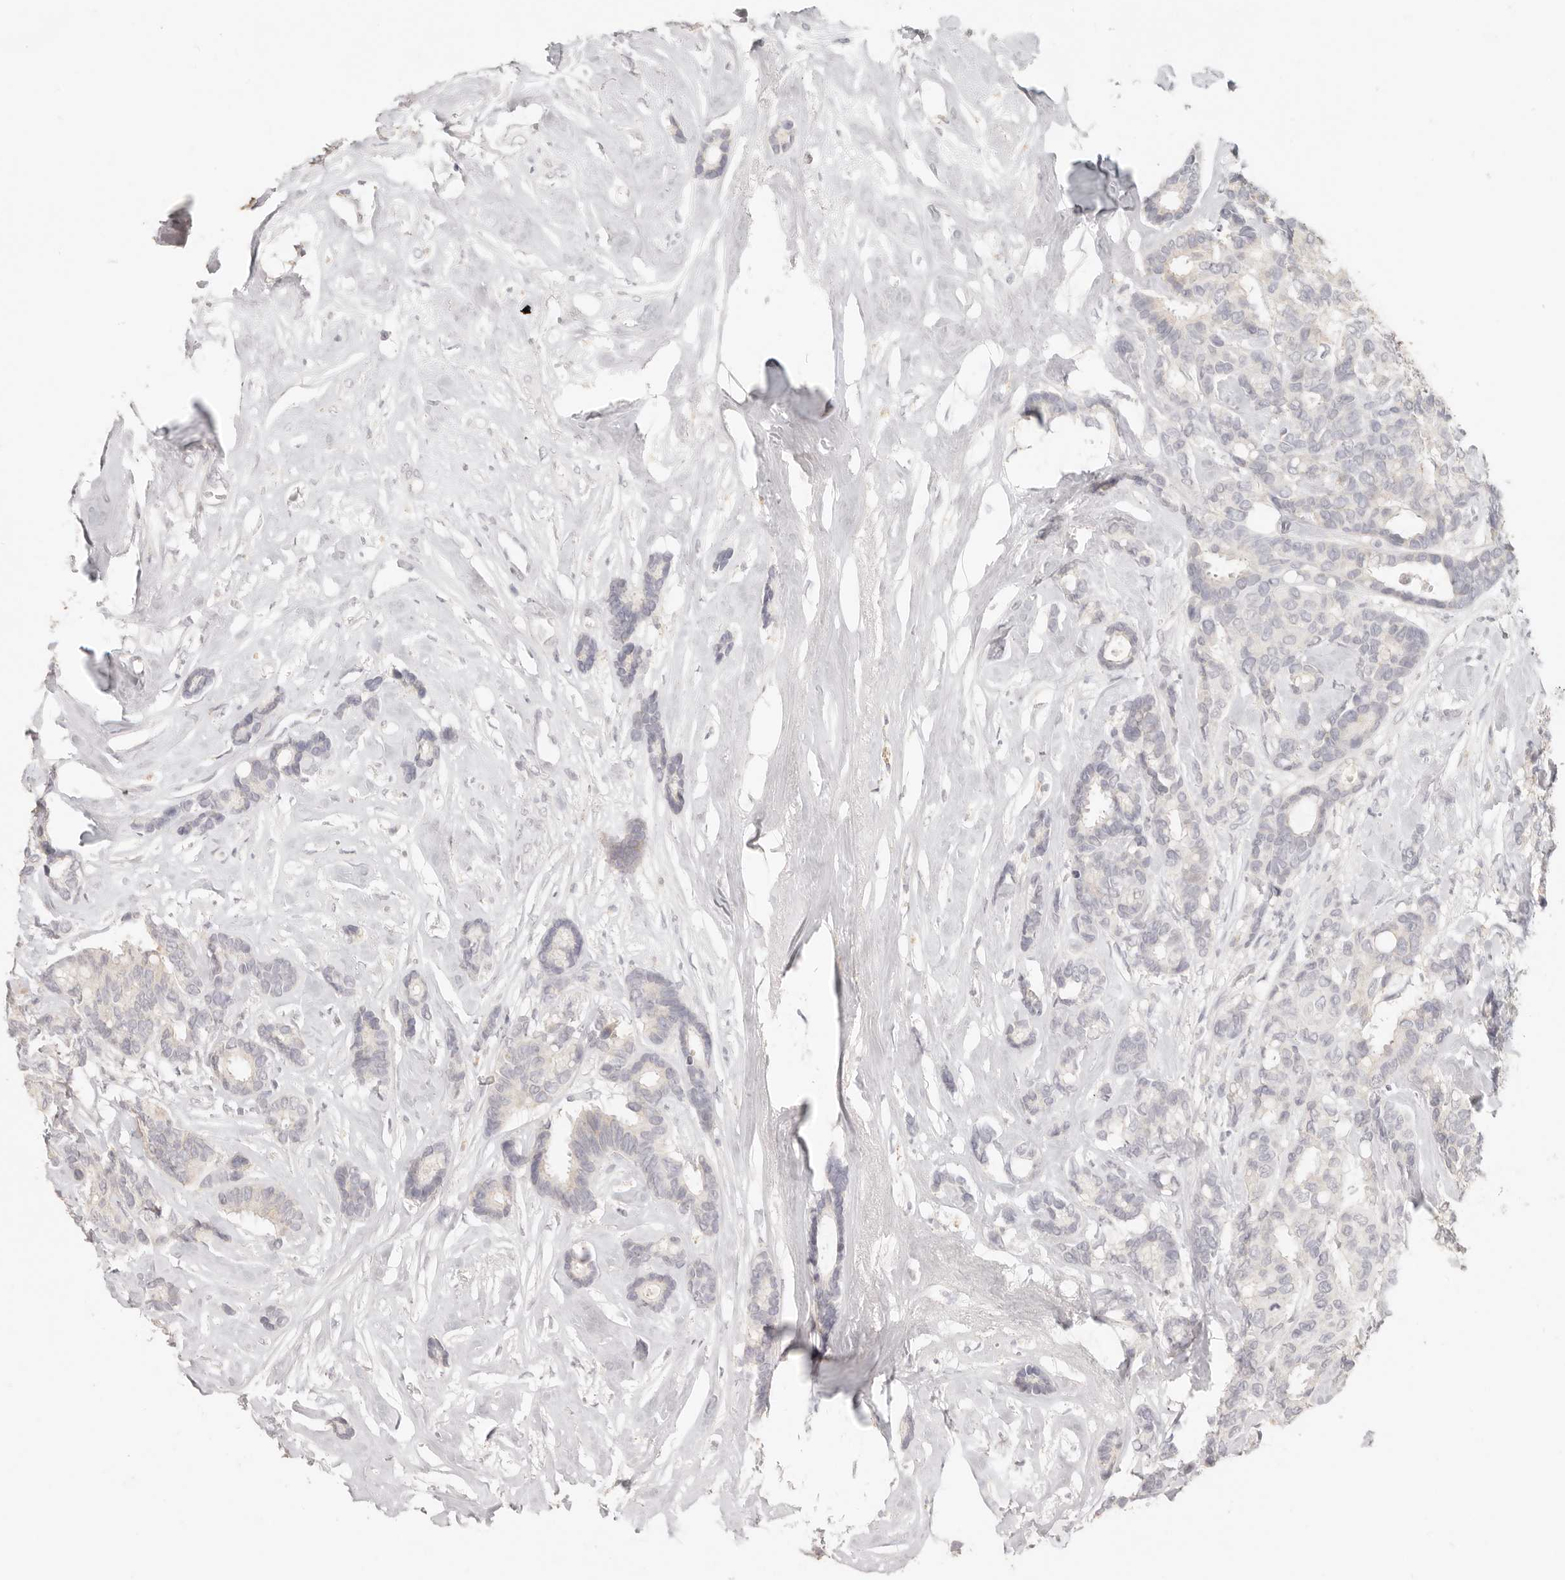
{"staining": {"intensity": "negative", "quantity": "none", "location": "none"}, "tissue": "breast cancer", "cell_type": "Tumor cells", "image_type": "cancer", "snomed": [{"axis": "morphology", "description": "Duct carcinoma"}, {"axis": "topography", "description": "Breast"}], "caption": "This micrograph is of breast cancer (intraductal carcinoma) stained with IHC to label a protein in brown with the nuclei are counter-stained blue. There is no positivity in tumor cells.", "gene": "EPCAM", "patient": {"sex": "female", "age": 87}}